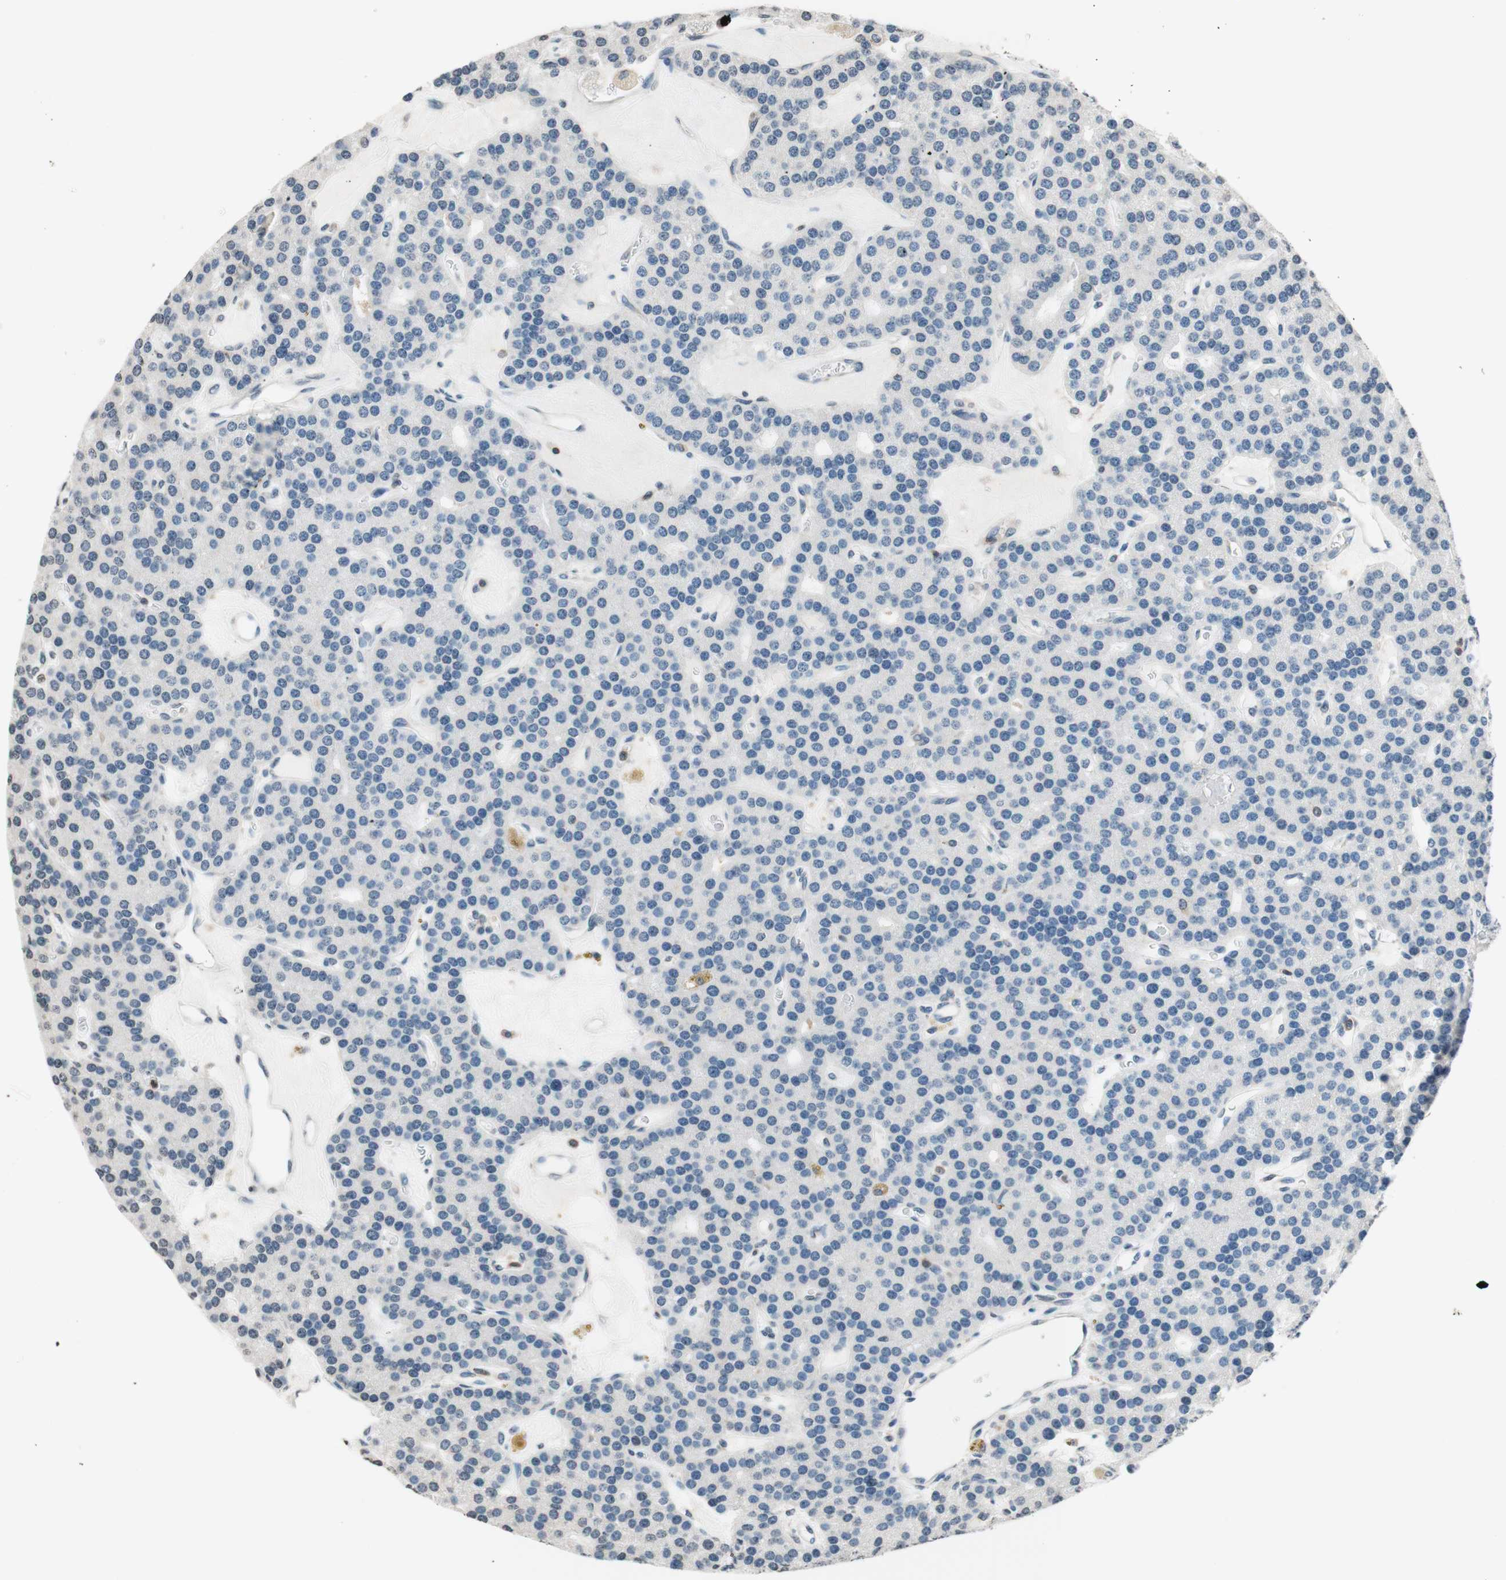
{"staining": {"intensity": "negative", "quantity": "none", "location": "none"}, "tissue": "parathyroid gland", "cell_type": "Glandular cells", "image_type": "normal", "snomed": [{"axis": "morphology", "description": "Normal tissue, NOS"}, {"axis": "morphology", "description": "Adenoma, NOS"}, {"axis": "topography", "description": "Parathyroid gland"}], "caption": "DAB (3,3'-diaminobenzidine) immunohistochemical staining of normal human parathyroid gland exhibits no significant positivity in glandular cells.", "gene": "WIPF1", "patient": {"sex": "female", "age": 86}}